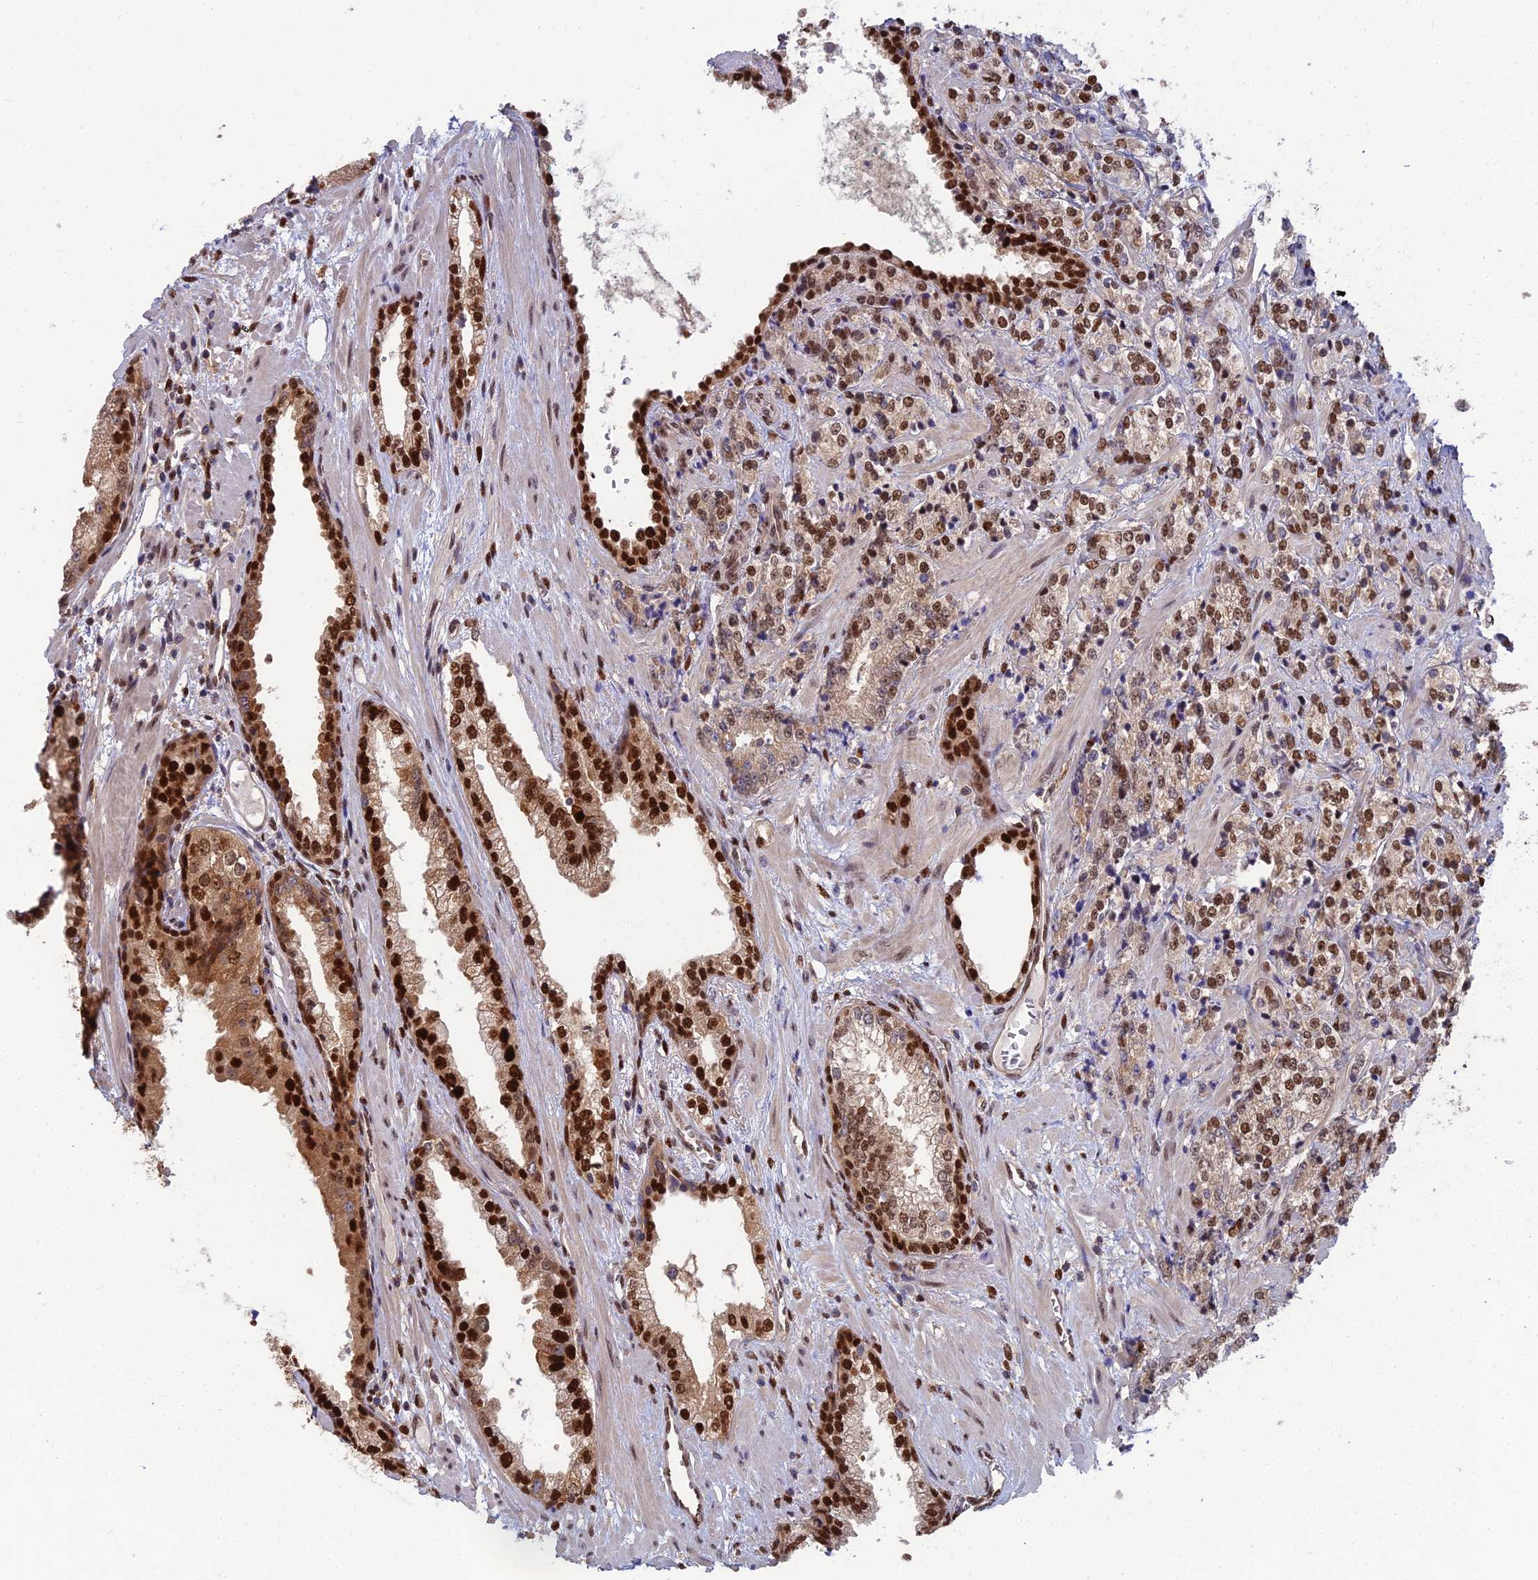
{"staining": {"intensity": "moderate", "quantity": ">75%", "location": "nuclear"}, "tissue": "prostate cancer", "cell_type": "Tumor cells", "image_type": "cancer", "snomed": [{"axis": "morphology", "description": "Adenocarcinoma, High grade"}, {"axis": "topography", "description": "Prostate"}], "caption": "High-grade adenocarcinoma (prostate) tissue exhibits moderate nuclear expression in about >75% of tumor cells (Brightfield microscopy of DAB IHC at high magnification).", "gene": "DNPEP", "patient": {"sex": "male", "age": 69}}